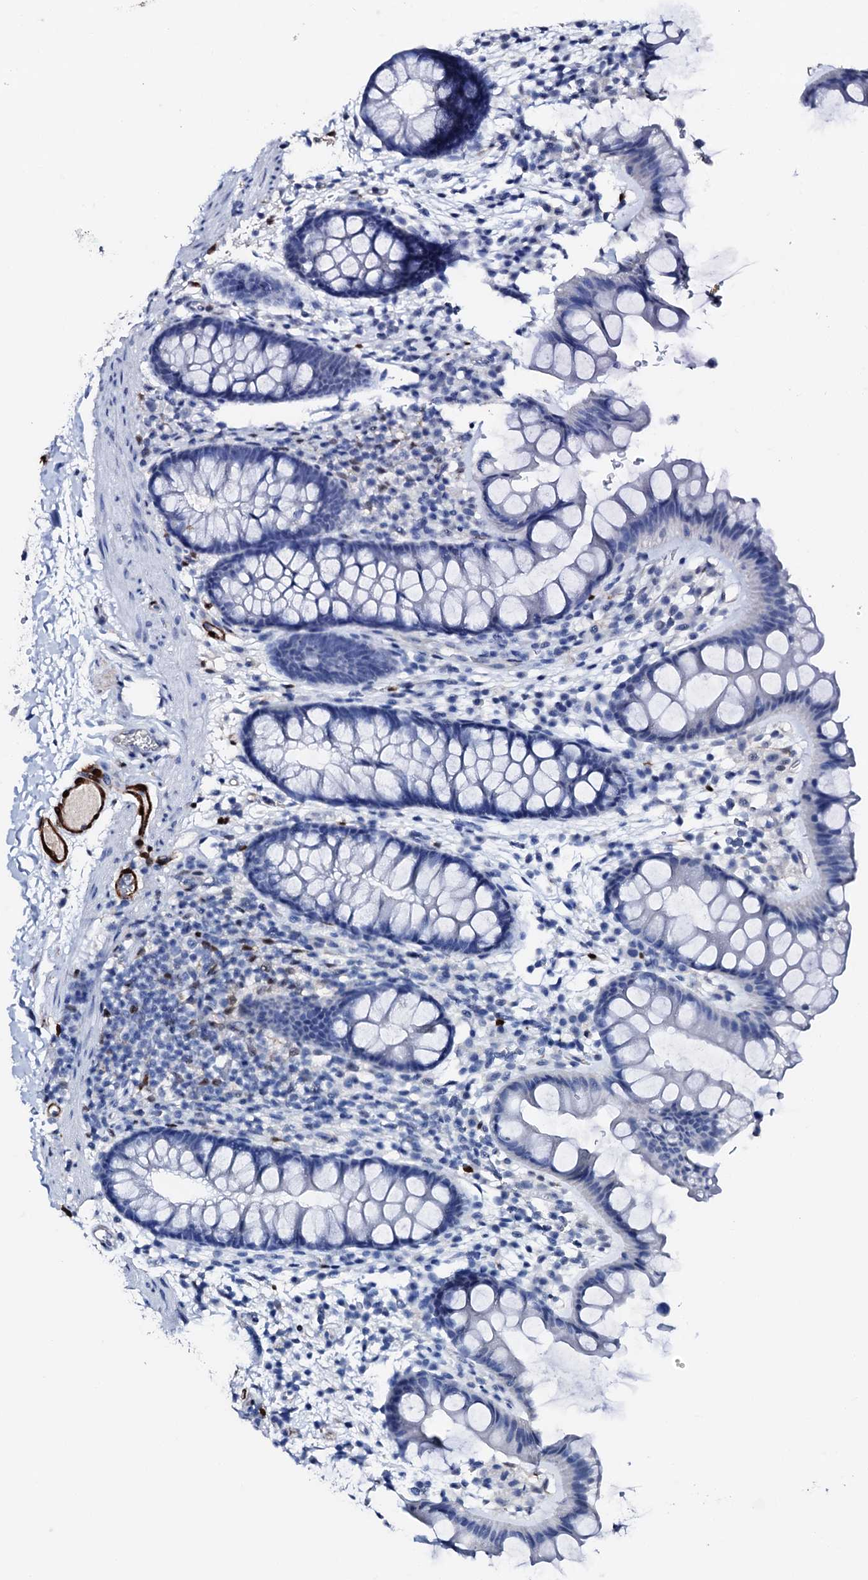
{"staining": {"intensity": "negative", "quantity": "none", "location": "none"}, "tissue": "colon", "cell_type": "Endothelial cells", "image_type": "normal", "snomed": [{"axis": "morphology", "description": "Normal tissue, NOS"}, {"axis": "topography", "description": "Colon"}], "caption": "DAB immunohistochemical staining of normal colon demonstrates no significant expression in endothelial cells.", "gene": "NRIP2", "patient": {"sex": "female", "age": 62}}